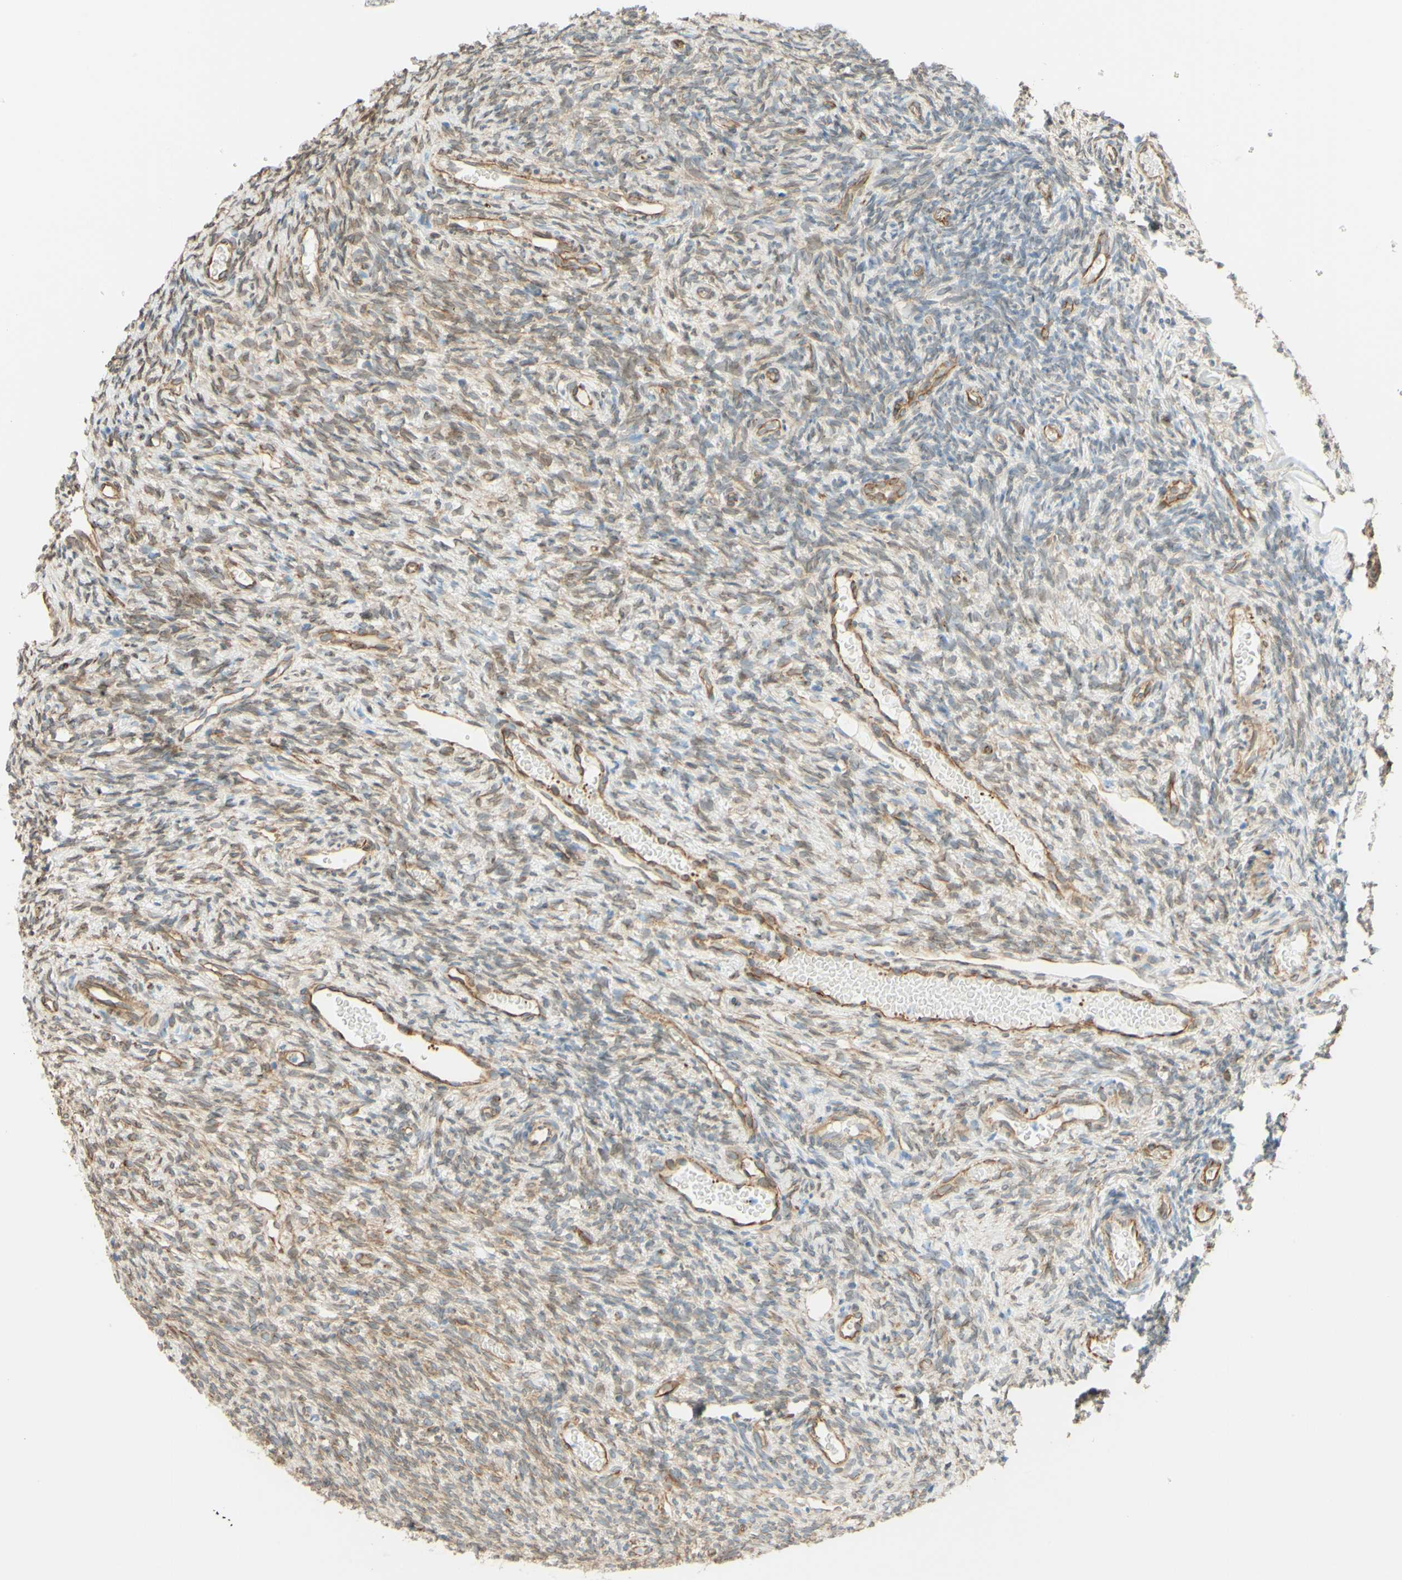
{"staining": {"intensity": "strong", "quantity": ">75%", "location": "cytoplasmic/membranous"}, "tissue": "ovary", "cell_type": "Follicle cells", "image_type": "normal", "snomed": [{"axis": "morphology", "description": "Normal tissue, NOS"}, {"axis": "topography", "description": "Ovary"}], "caption": "High-power microscopy captured an IHC image of normal ovary, revealing strong cytoplasmic/membranous staining in about >75% of follicle cells.", "gene": "ENDOD1", "patient": {"sex": "female", "age": 35}}